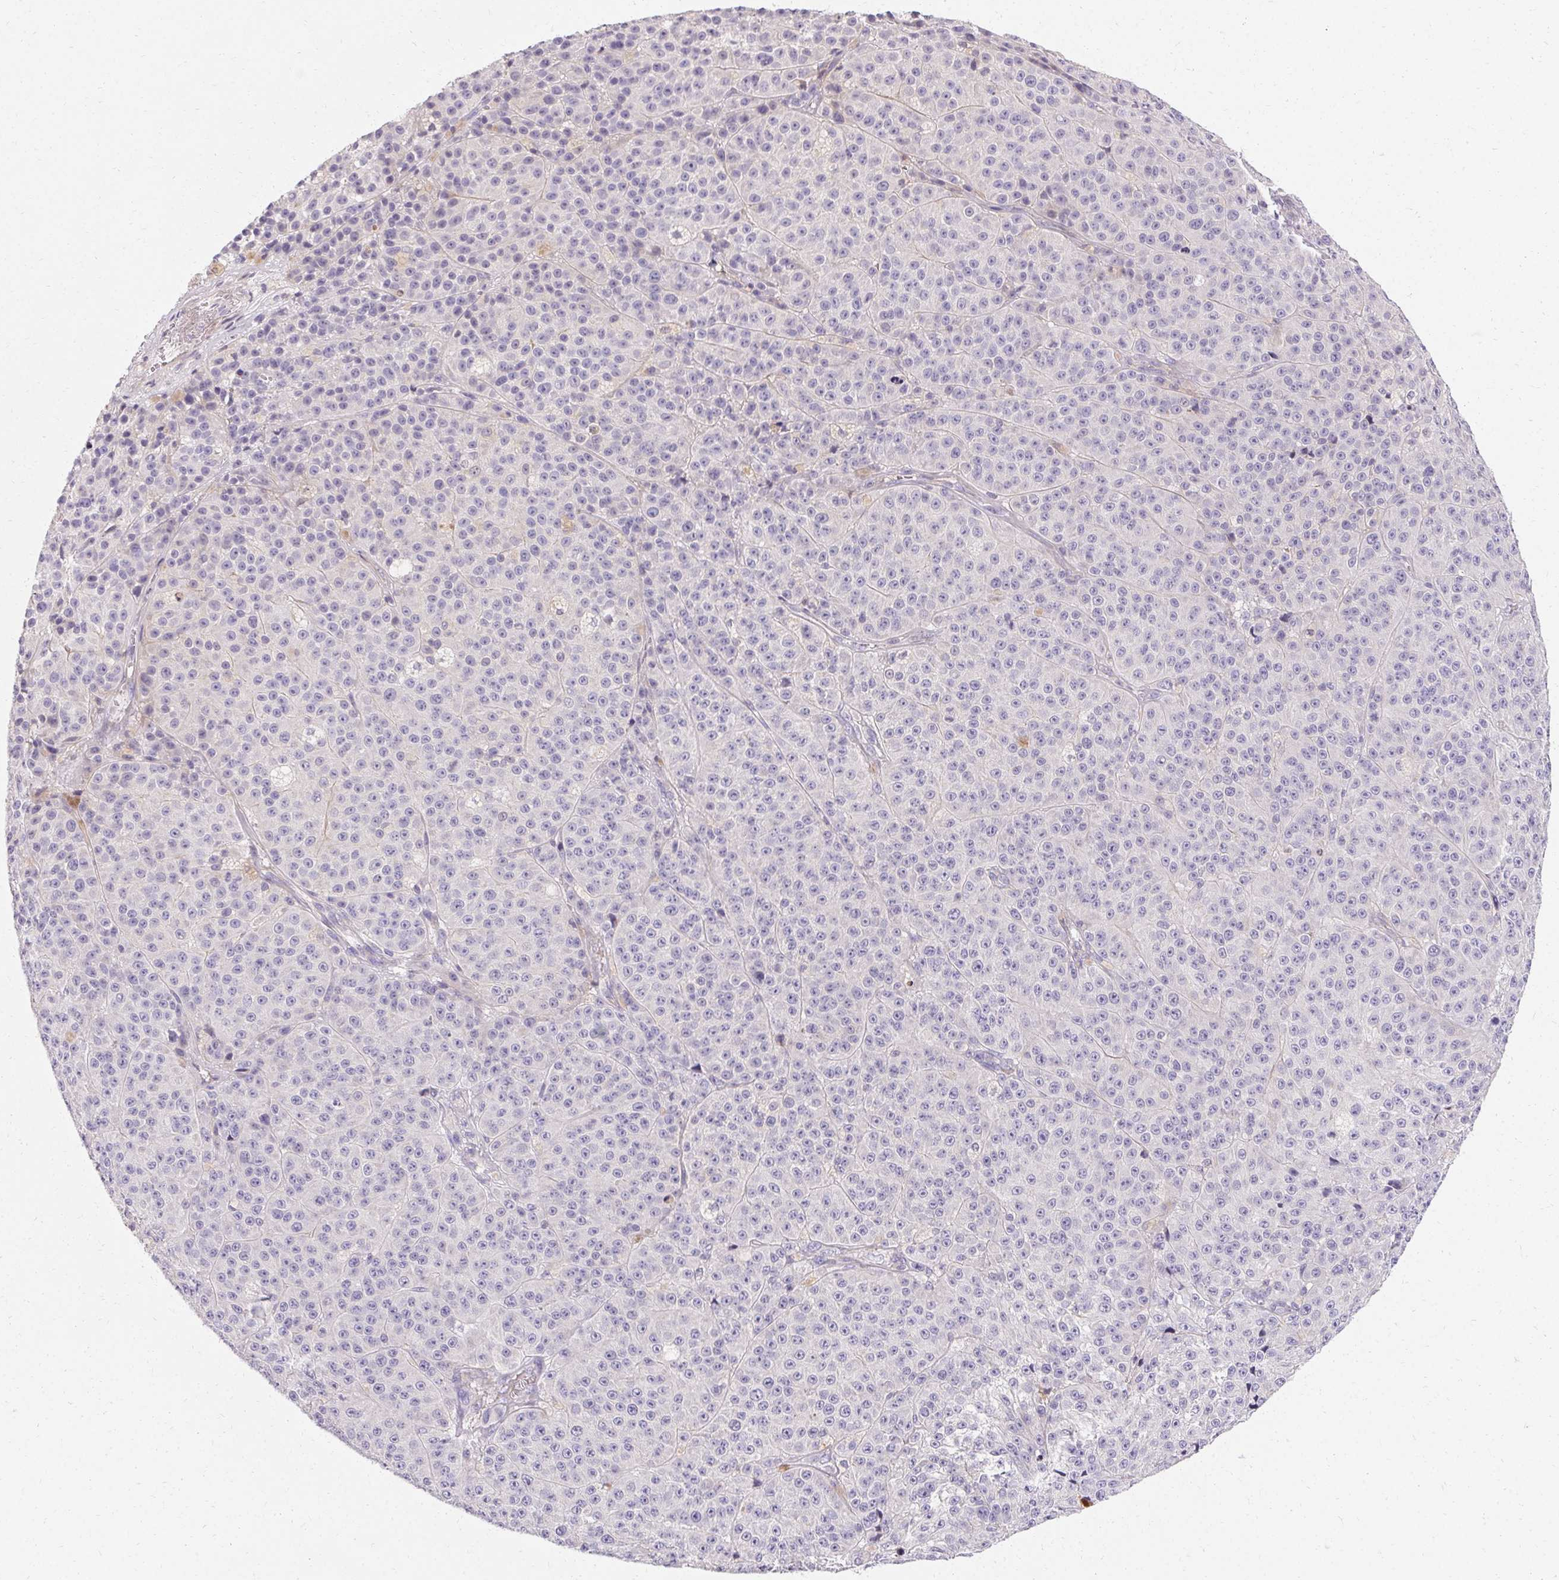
{"staining": {"intensity": "negative", "quantity": "none", "location": "none"}, "tissue": "melanoma", "cell_type": "Tumor cells", "image_type": "cancer", "snomed": [{"axis": "morphology", "description": "Malignant melanoma, NOS"}, {"axis": "topography", "description": "Skin"}], "caption": "Immunohistochemical staining of human melanoma demonstrates no significant expression in tumor cells. The staining was performed using DAB to visualize the protein expression in brown, while the nuclei were stained in blue with hematoxylin (Magnification: 20x).", "gene": "TRIP13", "patient": {"sex": "female", "age": 58}}